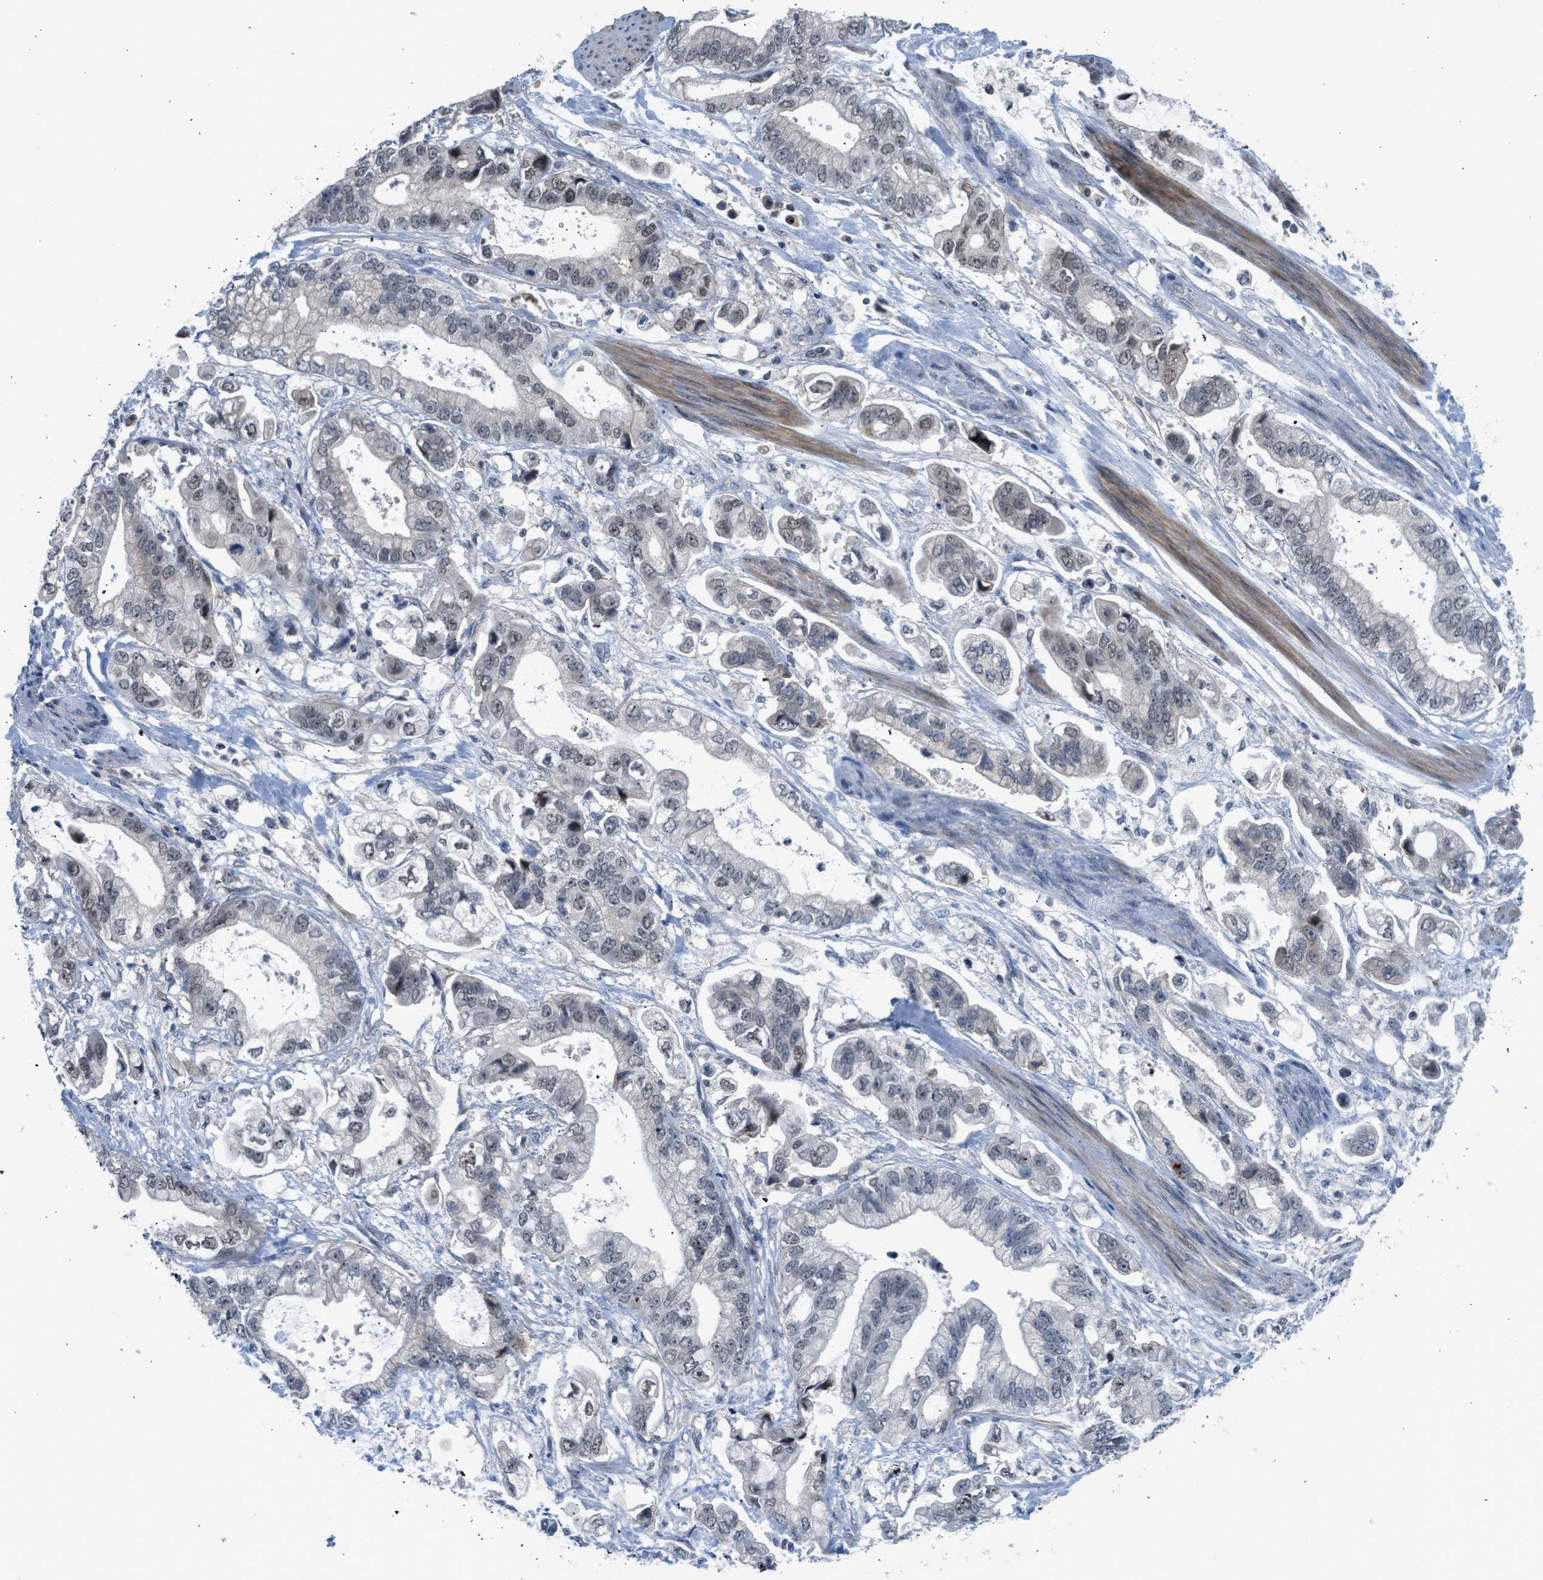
{"staining": {"intensity": "weak", "quantity": "25%-75%", "location": "nuclear"}, "tissue": "stomach cancer", "cell_type": "Tumor cells", "image_type": "cancer", "snomed": [{"axis": "morphology", "description": "Normal tissue, NOS"}, {"axis": "morphology", "description": "Adenocarcinoma, NOS"}, {"axis": "topography", "description": "Stomach"}], "caption": "Protein staining of stomach cancer tissue shows weak nuclear expression in approximately 25%-75% of tumor cells.", "gene": "TTBK2", "patient": {"sex": "male", "age": 62}}